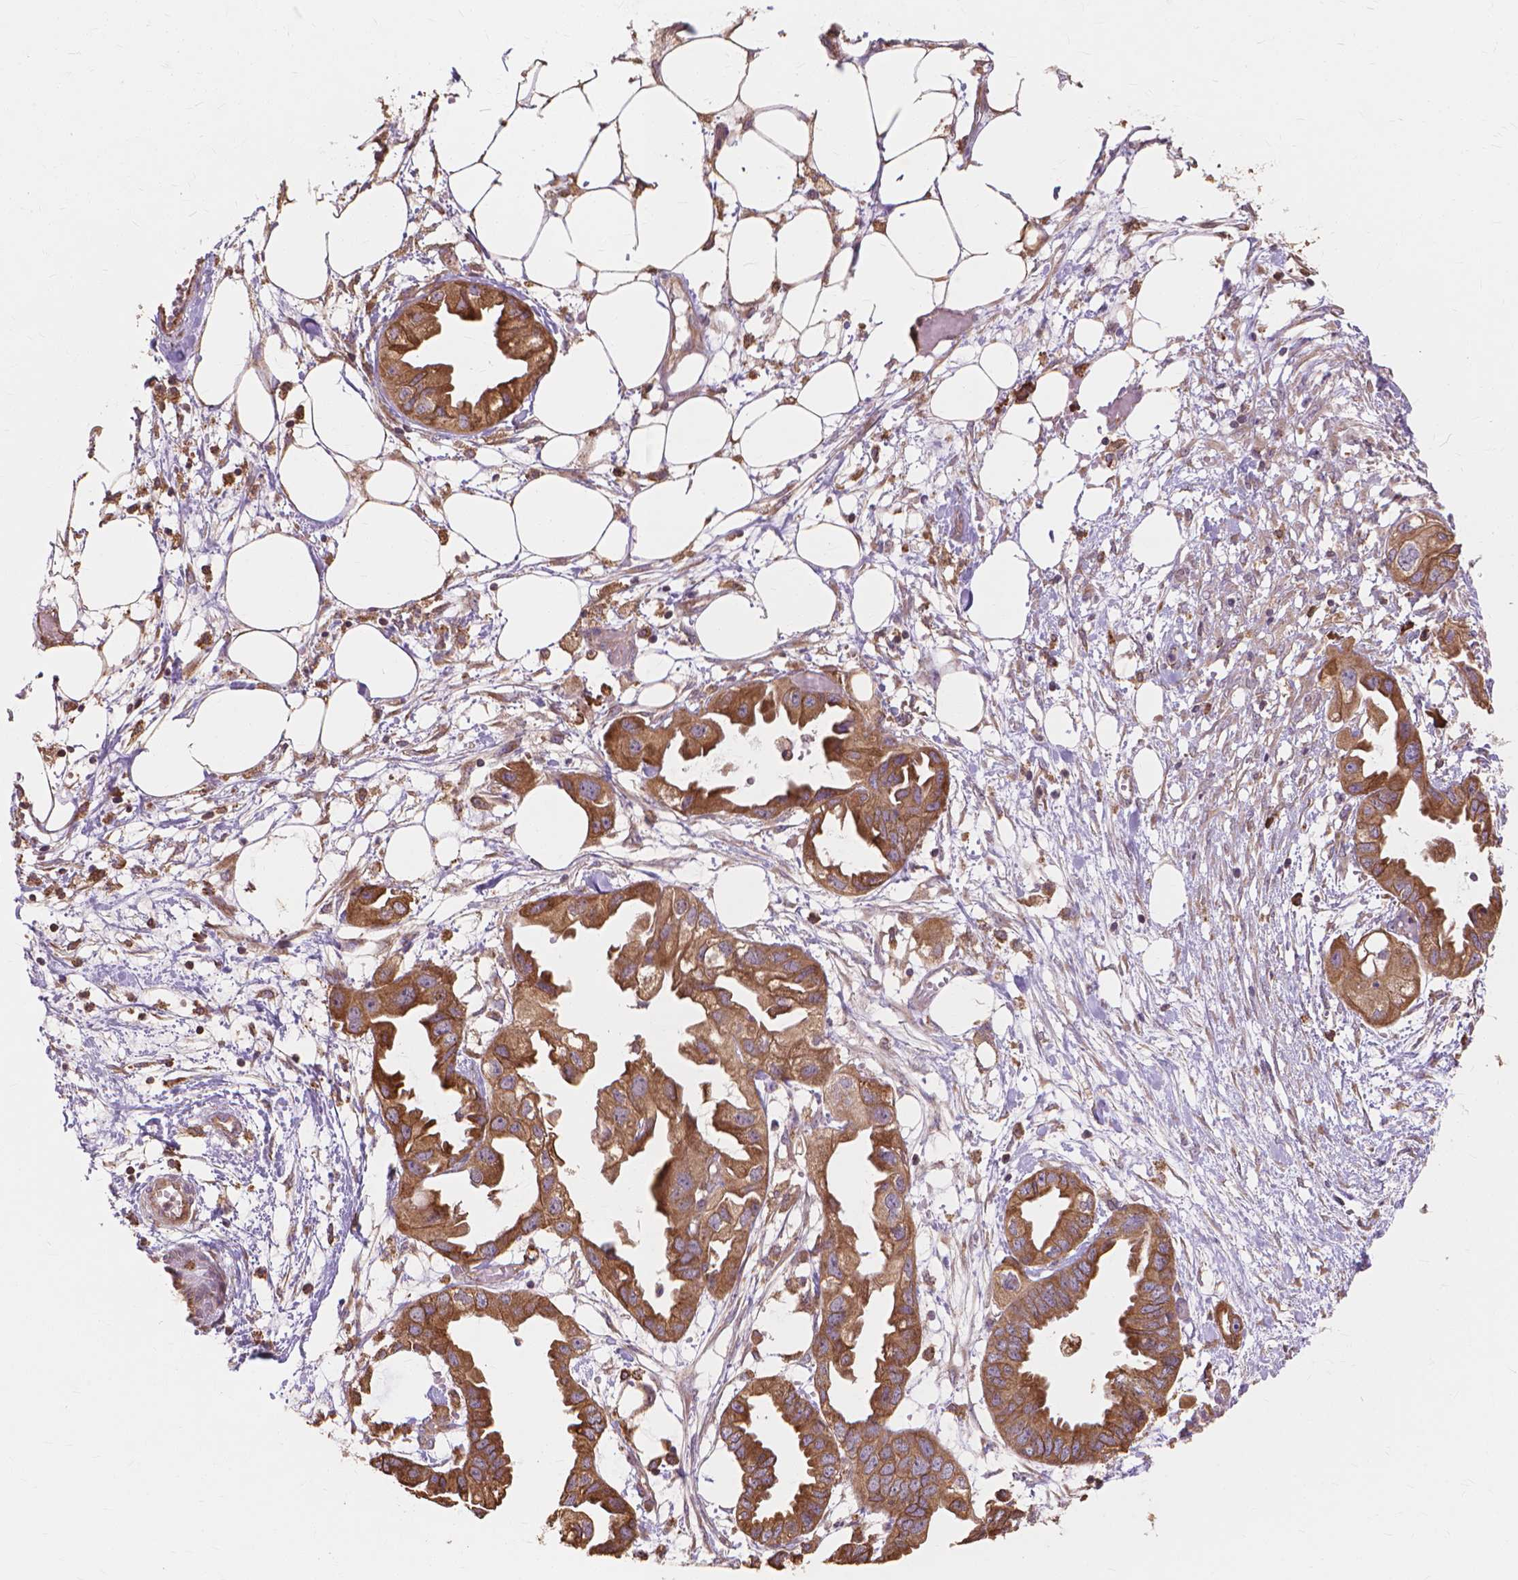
{"staining": {"intensity": "moderate", "quantity": ">75%", "location": "cytoplasmic/membranous"}, "tissue": "endometrial cancer", "cell_type": "Tumor cells", "image_type": "cancer", "snomed": [{"axis": "morphology", "description": "Adenocarcinoma, NOS"}, {"axis": "morphology", "description": "Adenocarcinoma, metastatic, NOS"}, {"axis": "topography", "description": "Adipose tissue"}, {"axis": "topography", "description": "Endometrium"}], "caption": "This micrograph displays IHC staining of endometrial metastatic adenocarcinoma, with medium moderate cytoplasmic/membranous staining in approximately >75% of tumor cells.", "gene": "TAB2", "patient": {"sex": "female", "age": 67}}